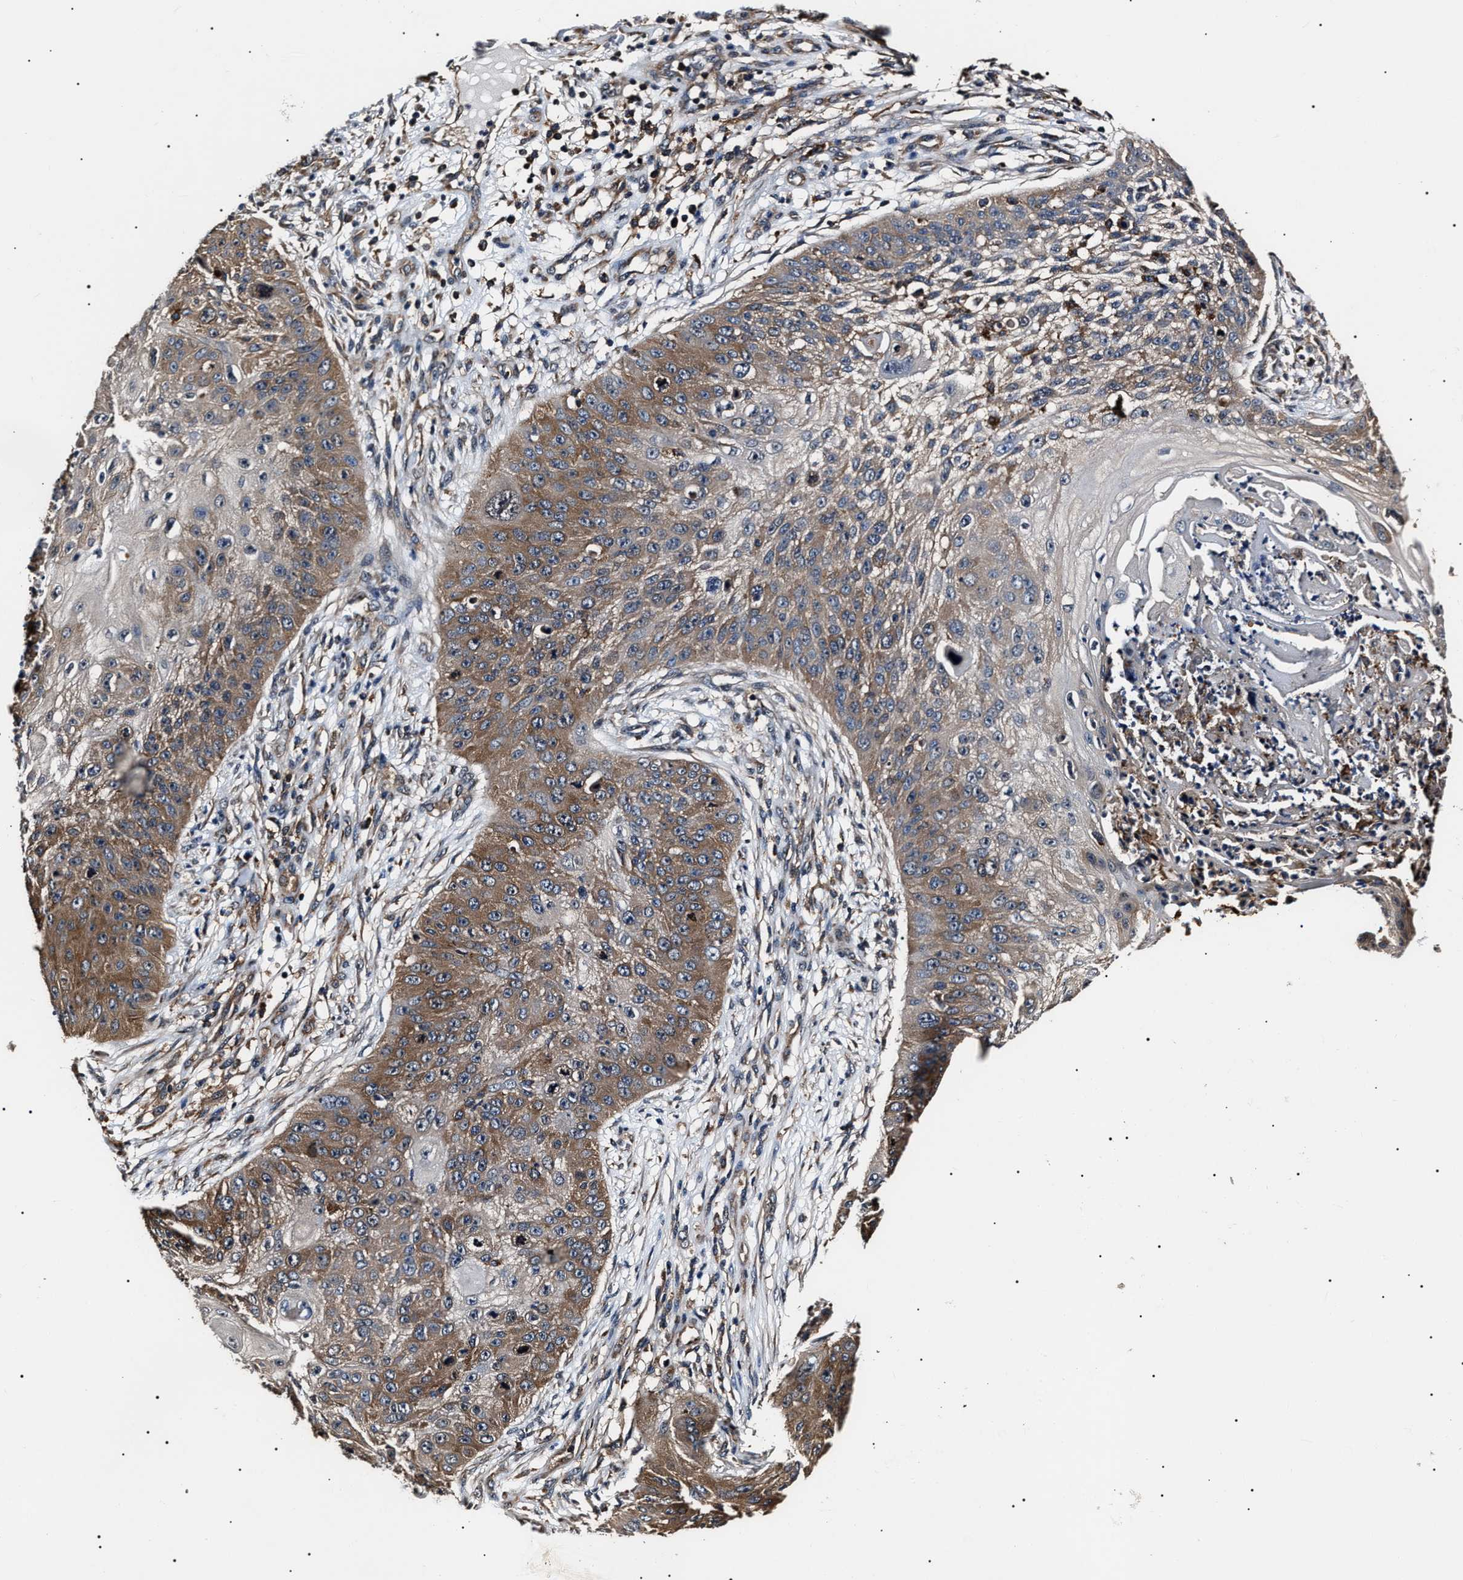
{"staining": {"intensity": "moderate", "quantity": ">75%", "location": "cytoplasmic/membranous"}, "tissue": "skin cancer", "cell_type": "Tumor cells", "image_type": "cancer", "snomed": [{"axis": "morphology", "description": "Squamous cell carcinoma, NOS"}, {"axis": "topography", "description": "Skin"}], "caption": "Brown immunohistochemical staining in human squamous cell carcinoma (skin) displays moderate cytoplasmic/membranous staining in about >75% of tumor cells.", "gene": "CCT8", "patient": {"sex": "female", "age": 80}}